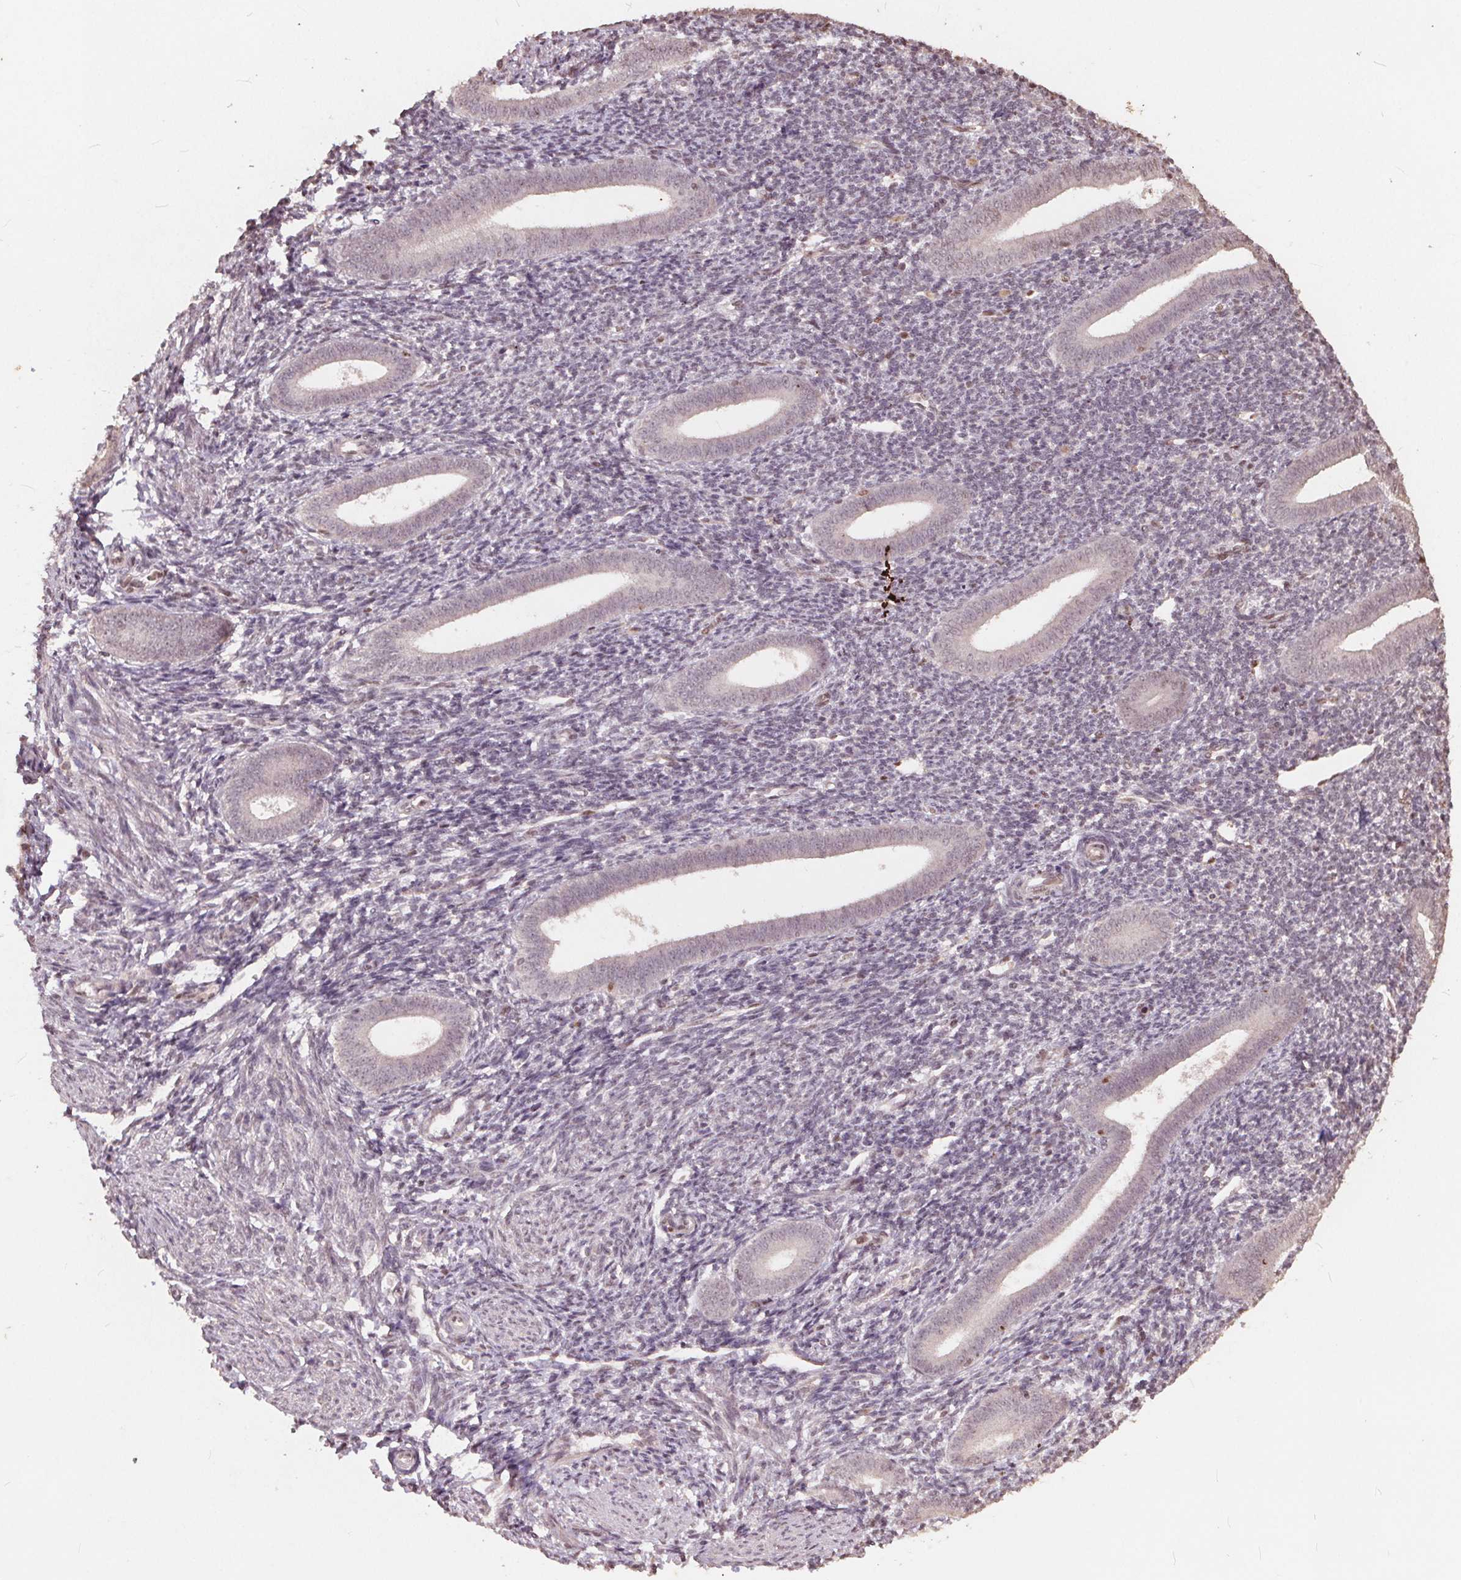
{"staining": {"intensity": "negative", "quantity": "none", "location": "none"}, "tissue": "endometrium", "cell_type": "Cells in endometrial stroma", "image_type": "normal", "snomed": [{"axis": "morphology", "description": "Normal tissue, NOS"}, {"axis": "topography", "description": "Endometrium"}], "caption": "Photomicrograph shows no protein staining in cells in endometrial stroma of unremarkable endometrium.", "gene": "DNMT3B", "patient": {"sex": "female", "age": 25}}